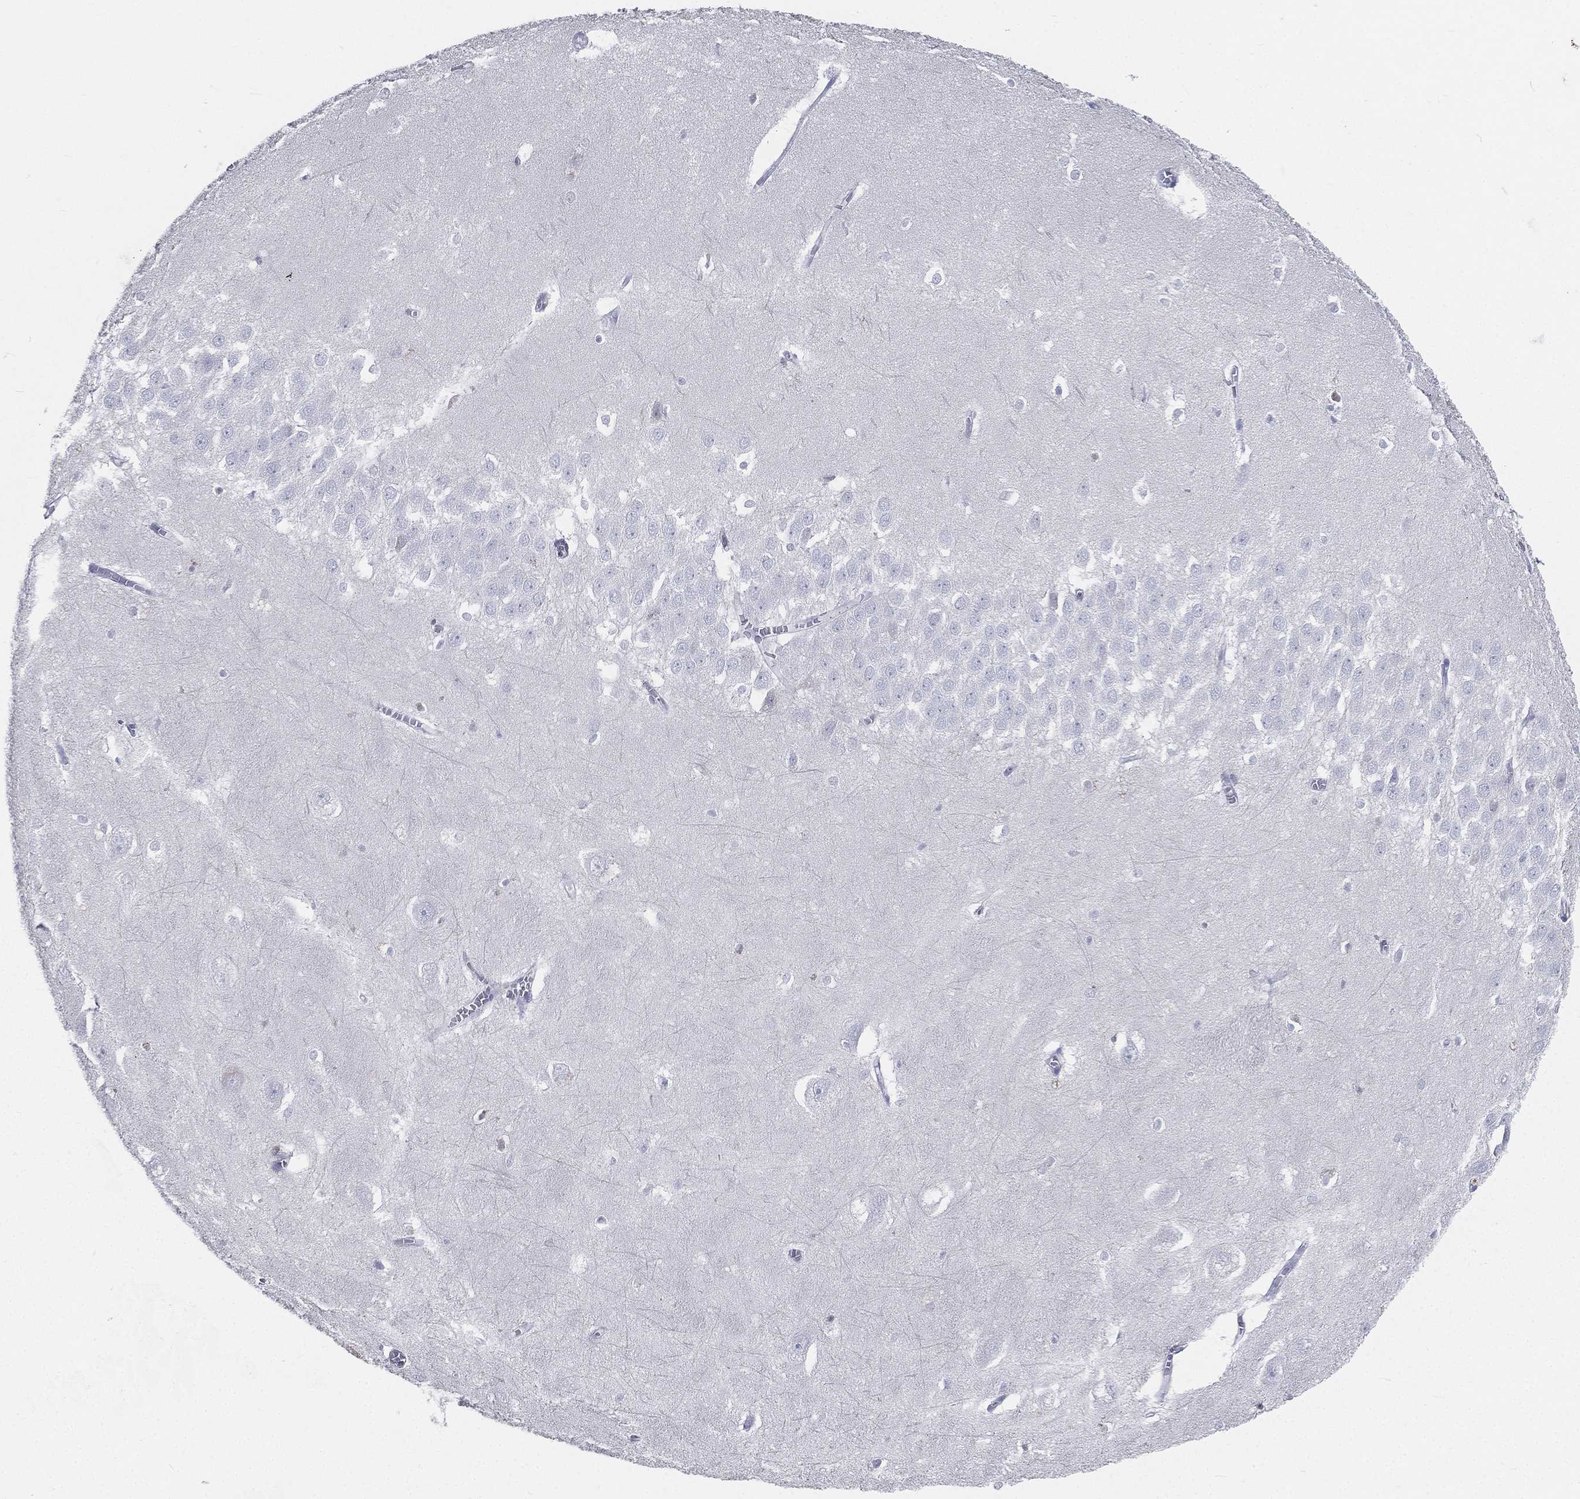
{"staining": {"intensity": "negative", "quantity": "none", "location": "none"}, "tissue": "hippocampus", "cell_type": "Glial cells", "image_type": "normal", "snomed": [{"axis": "morphology", "description": "Normal tissue, NOS"}, {"axis": "topography", "description": "Hippocampus"}], "caption": "Immunohistochemistry (IHC) of benign human hippocampus exhibits no expression in glial cells. (Brightfield microscopy of DAB immunohistochemistry at high magnification).", "gene": "CD3D", "patient": {"sex": "female", "age": 64}}